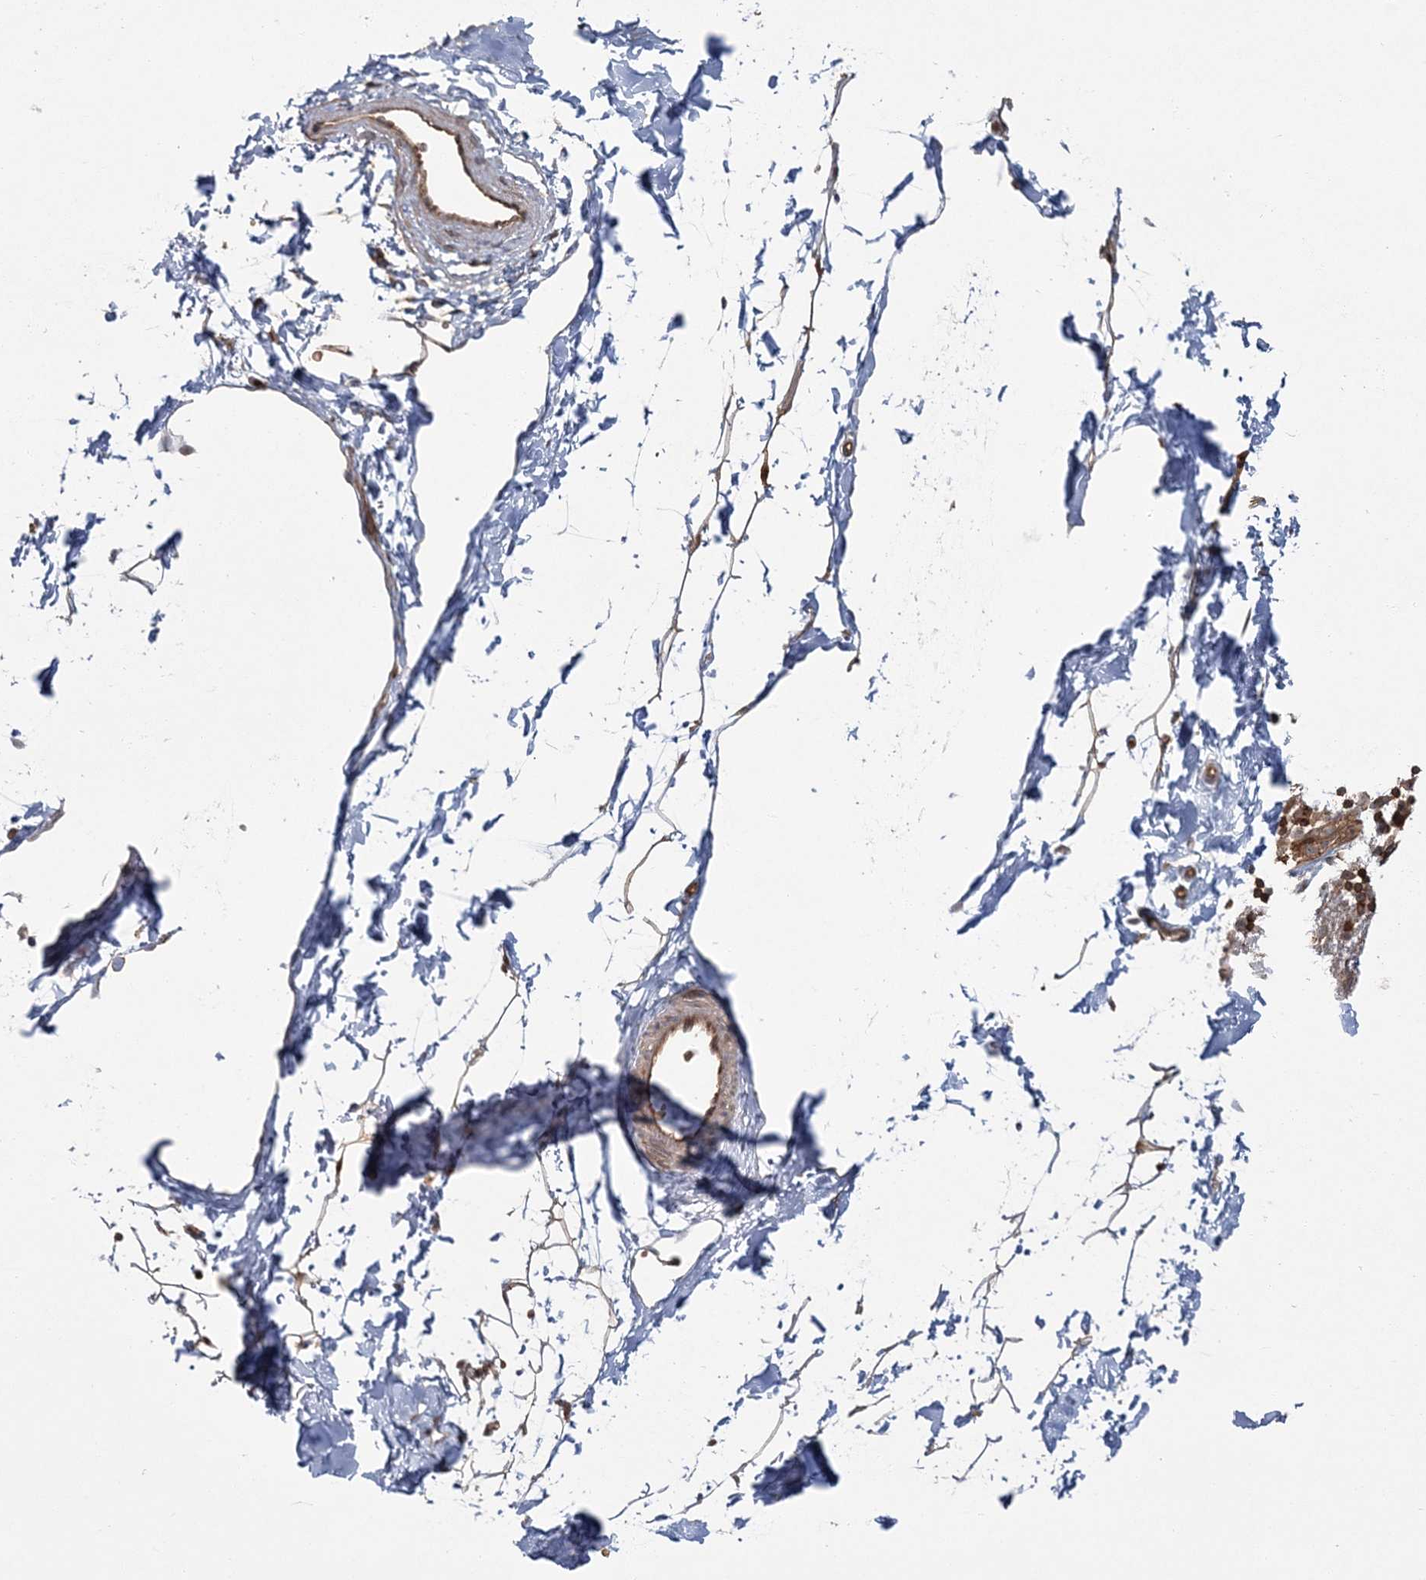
{"staining": {"intensity": "moderate", "quantity": ">75%", "location": "cytoplasmic/membranous"}, "tissue": "adipose tissue", "cell_type": "Adipocytes", "image_type": "normal", "snomed": [{"axis": "morphology", "description": "Normal tissue, NOS"}, {"axis": "topography", "description": "Breast"}], "caption": "Moderate cytoplasmic/membranous protein staining is present in about >75% of adipocytes in adipose tissue.", "gene": "RGCC", "patient": {"sex": "female", "age": 23}}